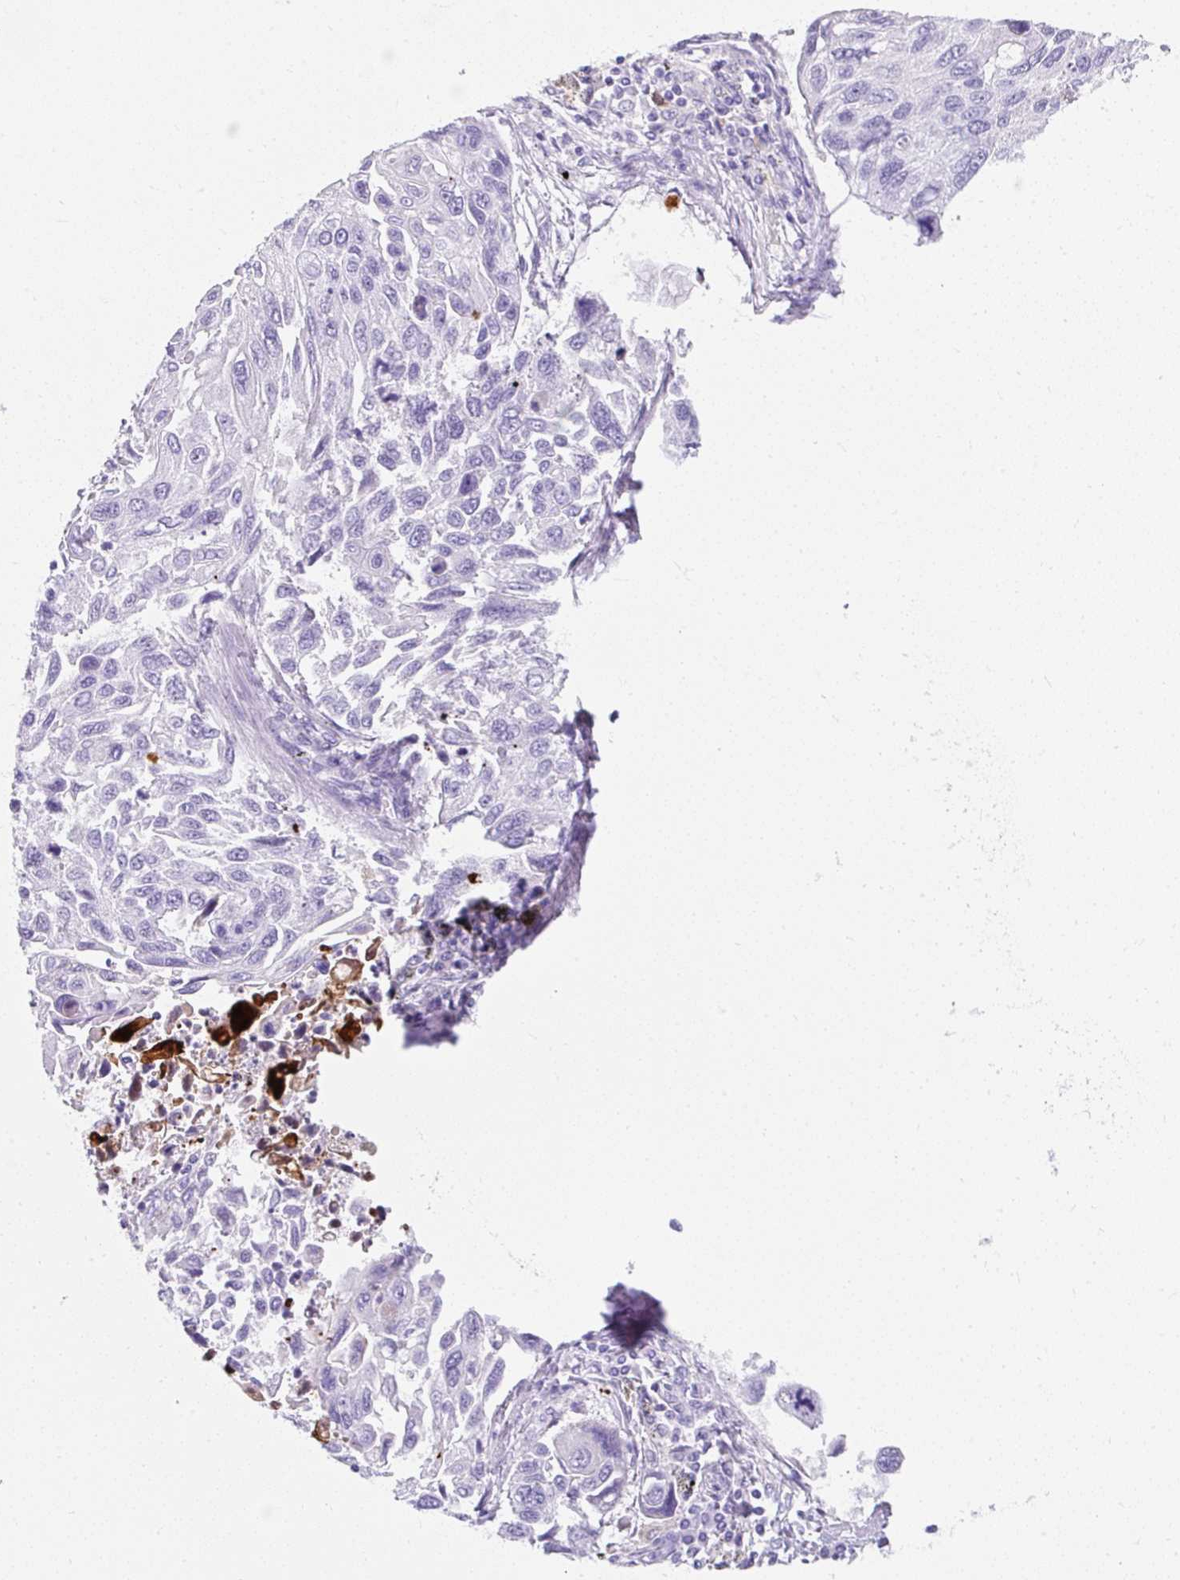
{"staining": {"intensity": "negative", "quantity": "none", "location": "none"}, "tissue": "lung cancer", "cell_type": "Tumor cells", "image_type": "cancer", "snomed": [{"axis": "morphology", "description": "Squamous cell carcinoma, NOS"}, {"axis": "topography", "description": "Lung"}], "caption": "Lung cancer (squamous cell carcinoma) was stained to show a protein in brown. There is no significant staining in tumor cells.", "gene": "APOC4-APOC2", "patient": {"sex": "male", "age": 62}}